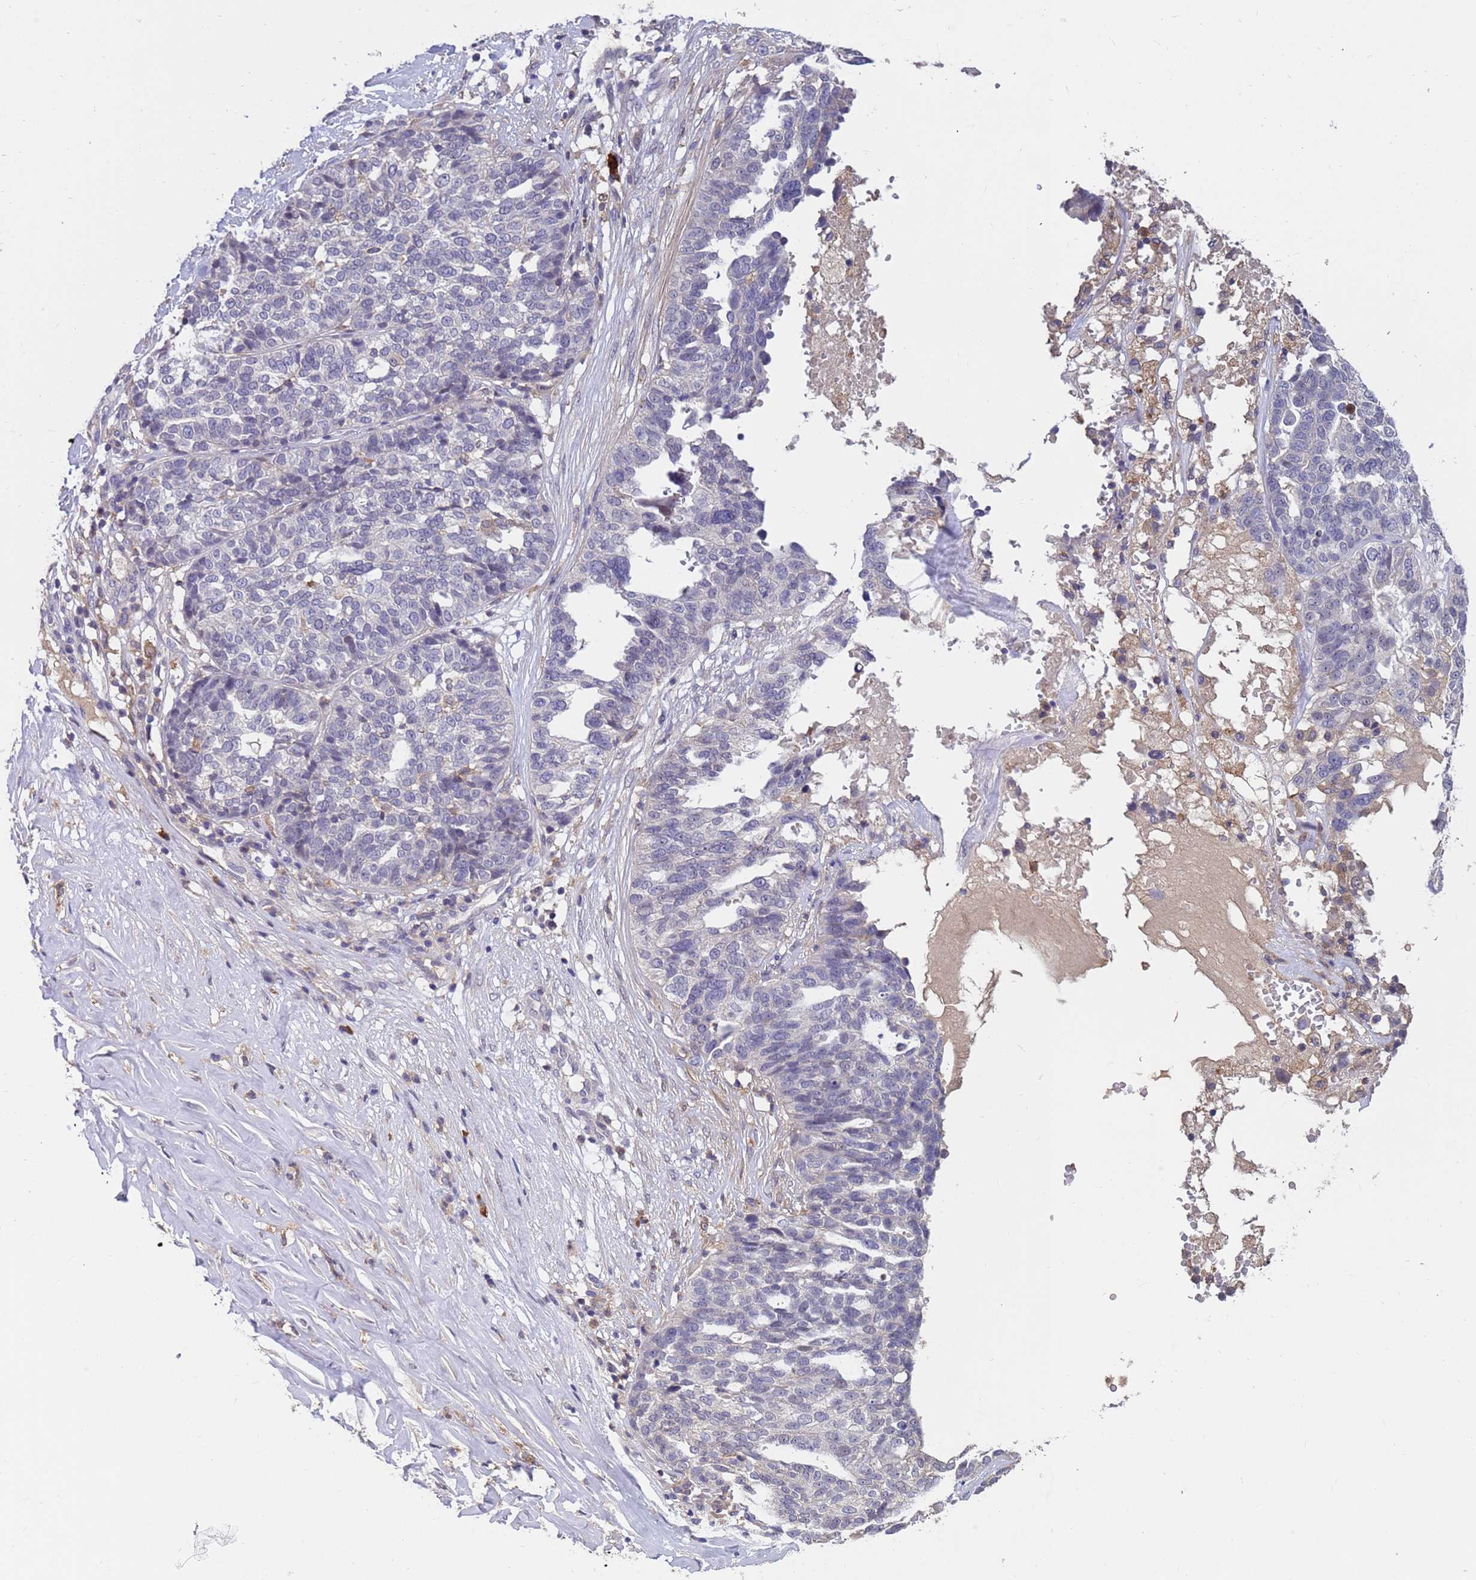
{"staining": {"intensity": "negative", "quantity": "none", "location": "none"}, "tissue": "ovarian cancer", "cell_type": "Tumor cells", "image_type": "cancer", "snomed": [{"axis": "morphology", "description": "Cystadenocarcinoma, serous, NOS"}, {"axis": "topography", "description": "Ovary"}], "caption": "This is an immunohistochemistry (IHC) micrograph of ovarian cancer. There is no staining in tumor cells.", "gene": "AMPD3", "patient": {"sex": "female", "age": 59}}